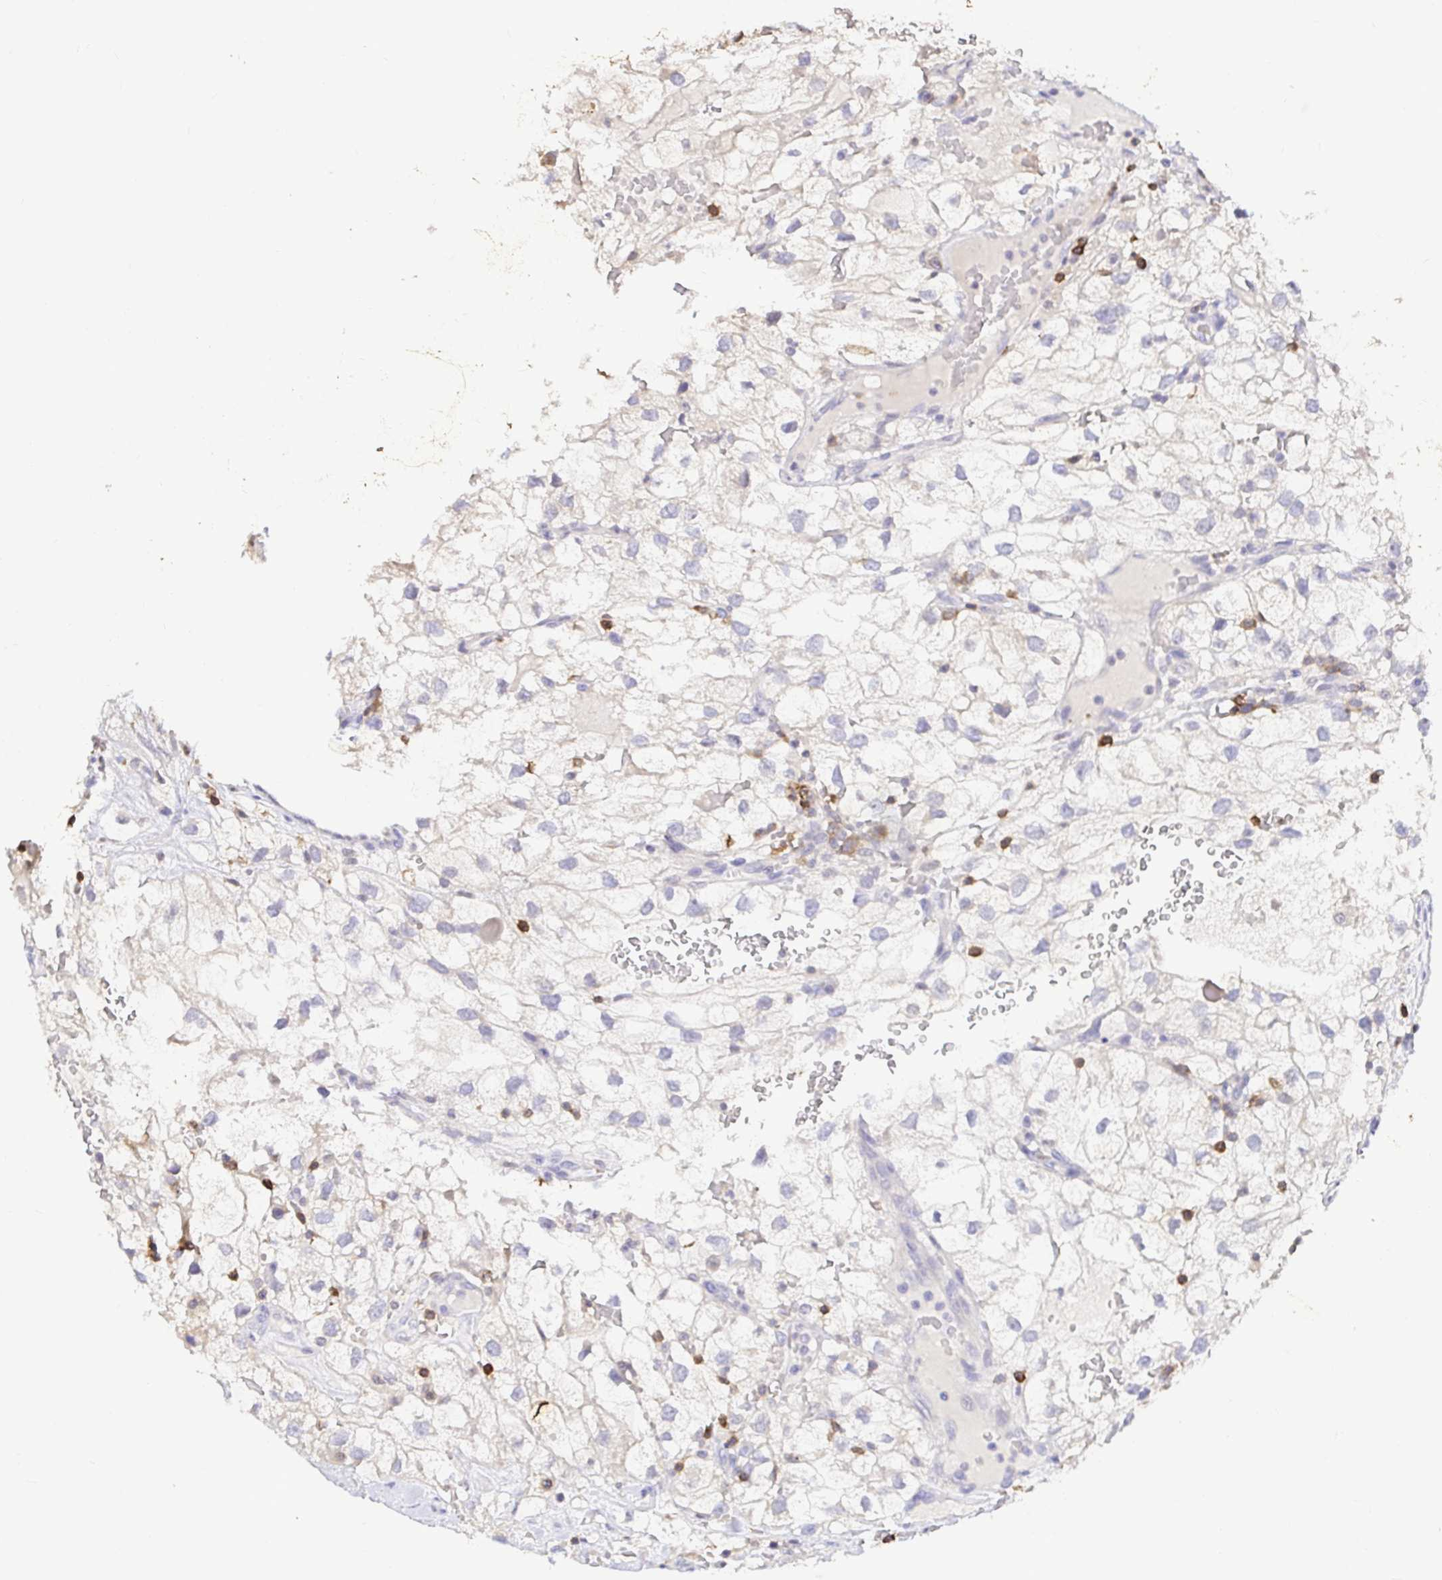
{"staining": {"intensity": "negative", "quantity": "none", "location": "none"}, "tissue": "renal cancer", "cell_type": "Tumor cells", "image_type": "cancer", "snomed": [{"axis": "morphology", "description": "Adenocarcinoma, NOS"}, {"axis": "topography", "description": "Kidney"}], "caption": "Immunohistochemistry (IHC) photomicrograph of neoplastic tissue: adenocarcinoma (renal) stained with DAB (3,3'-diaminobenzidine) exhibits no significant protein positivity in tumor cells. (DAB immunohistochemistry (IHC) visualized using brightfield microscopy, high magnification).", "gene": "SKAP1", "patient": {"sex": "male", "age": 59}}